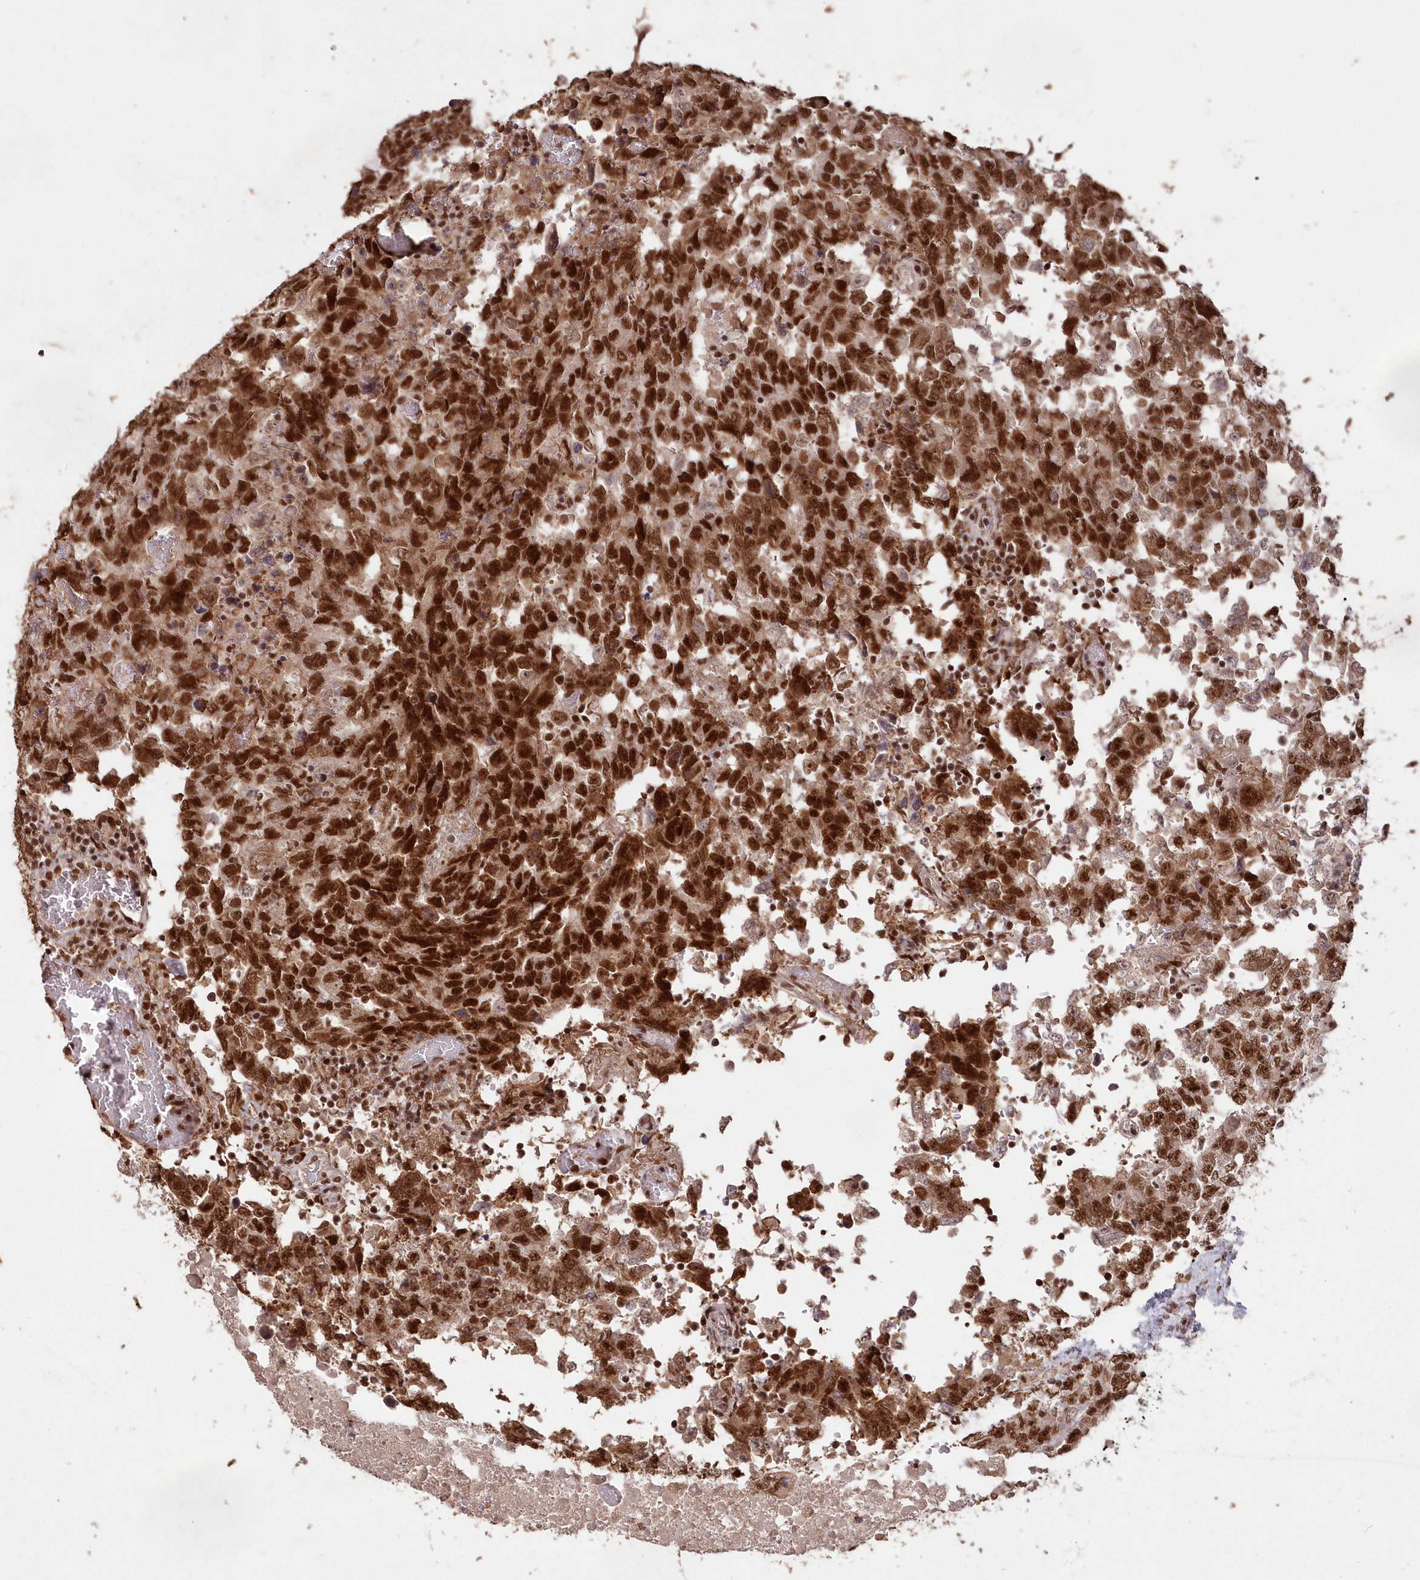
{"staining": {"intensity": "strong", "quantity": ">75%", "location": "nuclear"}, "tissue": "testis cancer", "cell_type": "Tumor cells", "image_type": "cancer", "snomed": [{"axis": "morphology", "description": "Carcinoma, Embryonal, NOS"}, {"axis": "topography", "description": "Testis"}], "caption": "The immunohistochemical stain highlights strong nuclear staining in tumor cells of embryonal carcinoma (testis) tissue.", "gene": "PDS5A", "patient": {"sex": "male", "age": 26}}